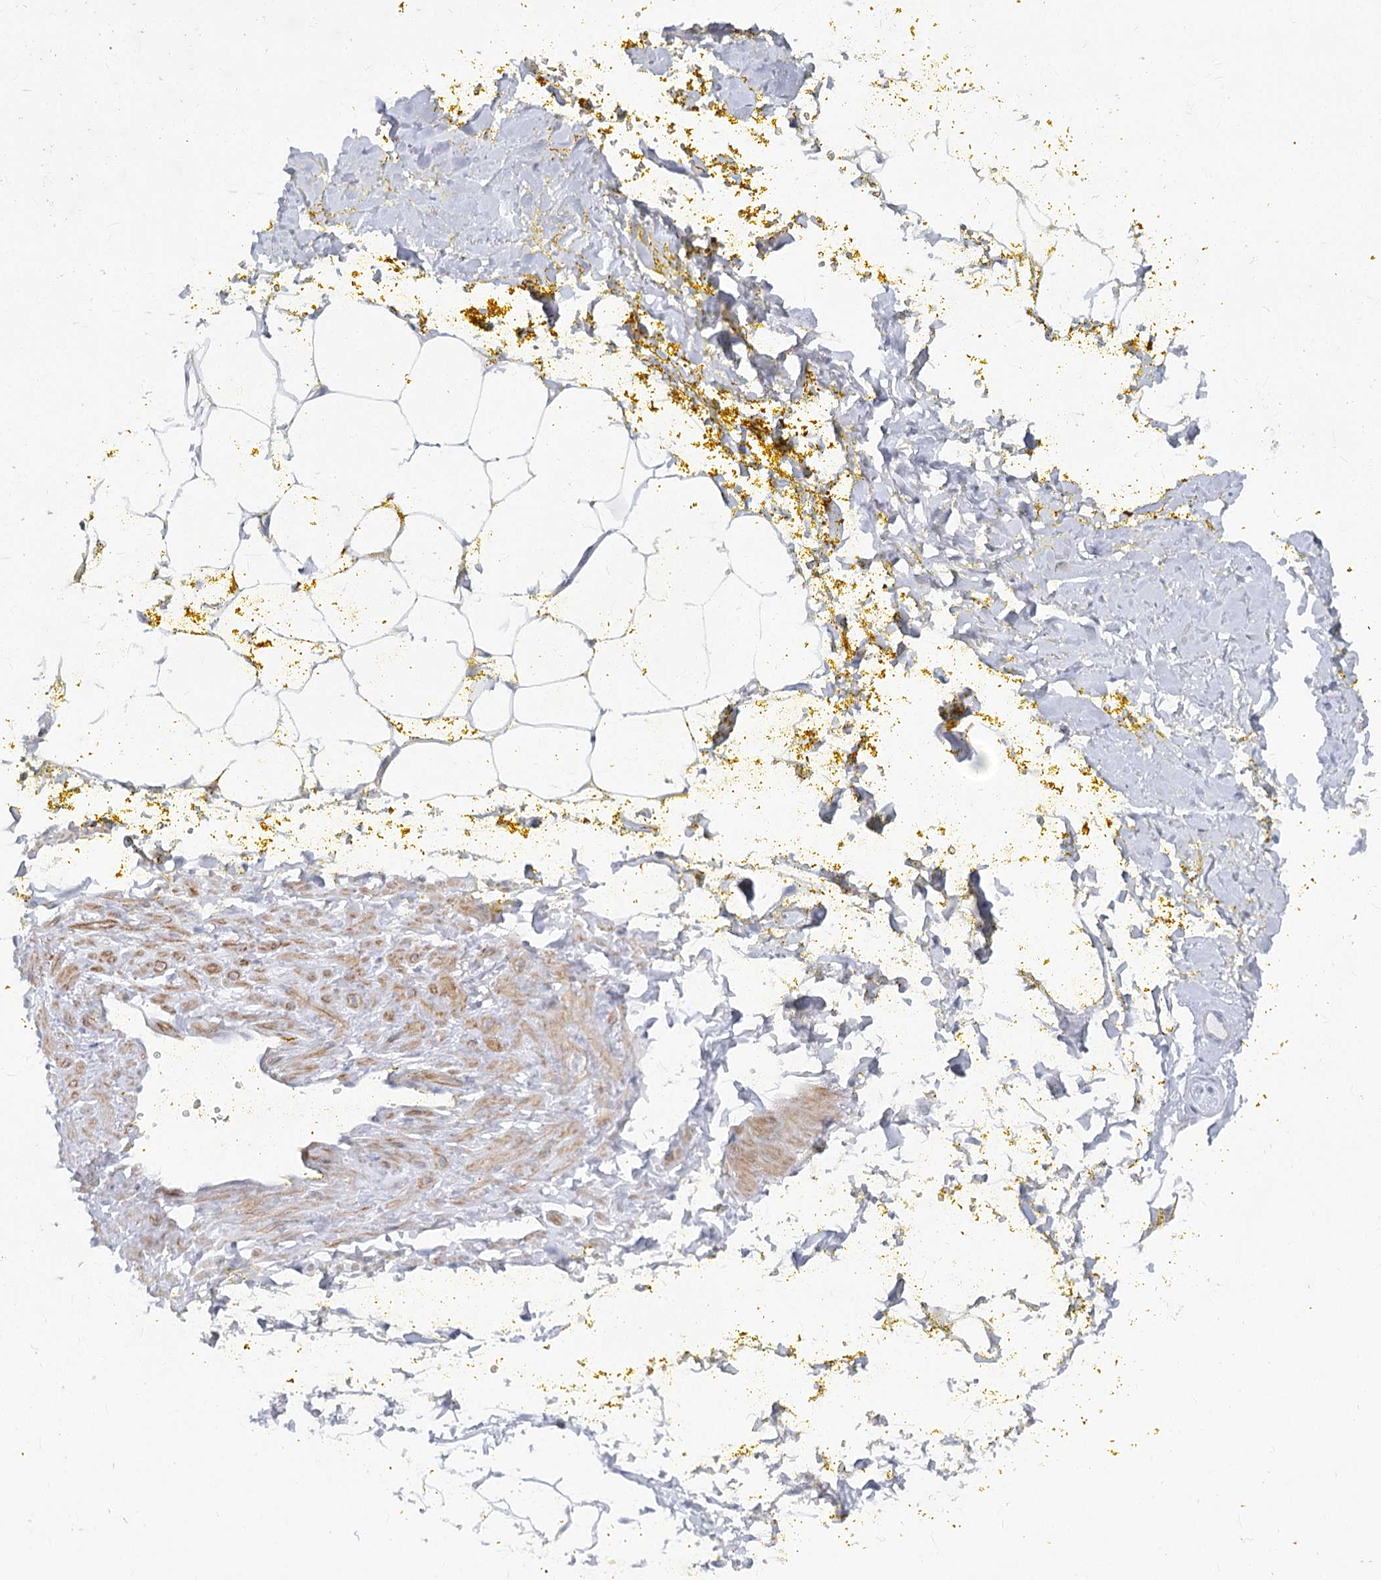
{"staining": {"intensity": "negative", "quantity": "none", "location": "none"}, "tissue": "adipose tissue", "cell_type": "Adipocytes", "image_type": "normal", "snomed": [{"axis": "morphology", "description": "Normal tissue, NOS"}, {"axis": "morphology", "description": "Adenocarcinoma, Low grade"}, {"axis": "topography", "description": "Prostate"}, {"axis": "topography", "description": "Peripheral nerve tissue"}], "caption": "The image demonstrates no significant staining in adipocytes of adipose tissue. (DAB (3,3'-diaminobenzidine) immunohistochemistry (IHC) with hematoxylin counter stain).", "gene": "ARSI", "patient": {"sex": "male", "age": 63}}